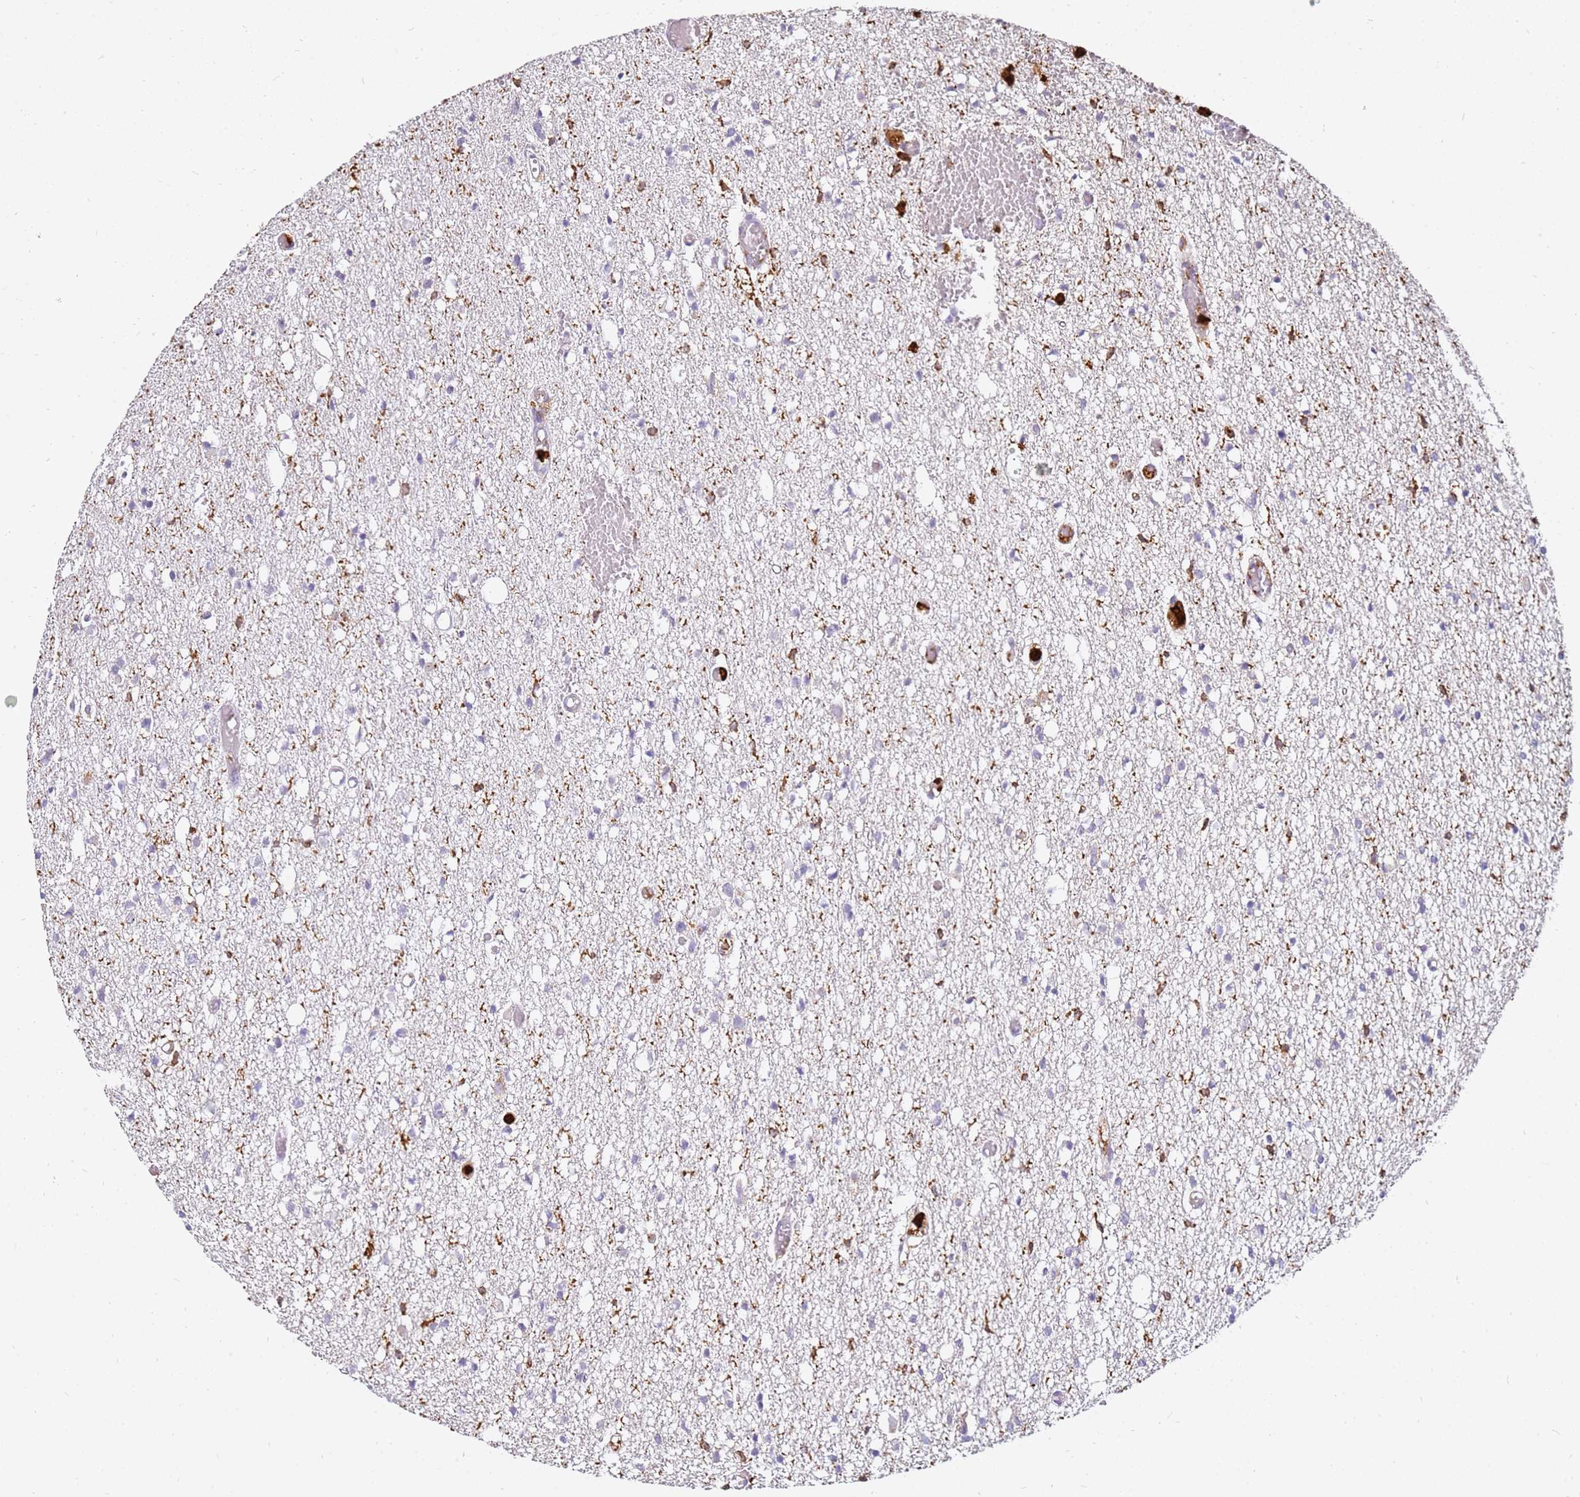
{"staining": {"intensity": "negative", "quantity": "none", "location": "none"}, "tissue": "glioma", "cell_type": "Tumor cells", "image_type": "cancer", "snomed": [{"axis": "morphology", "description": "Glioma, malignant, Low grade"}, {"axis": "topography", "description": "Brain"}], "caption": "A high-resolution image shows immunohistochemistry (IHC) staining of glioma, which exhibits no significant positivity in tumor cells.", "gene": "CORO1A", "patient": {"sex": "female", "age": 22}}